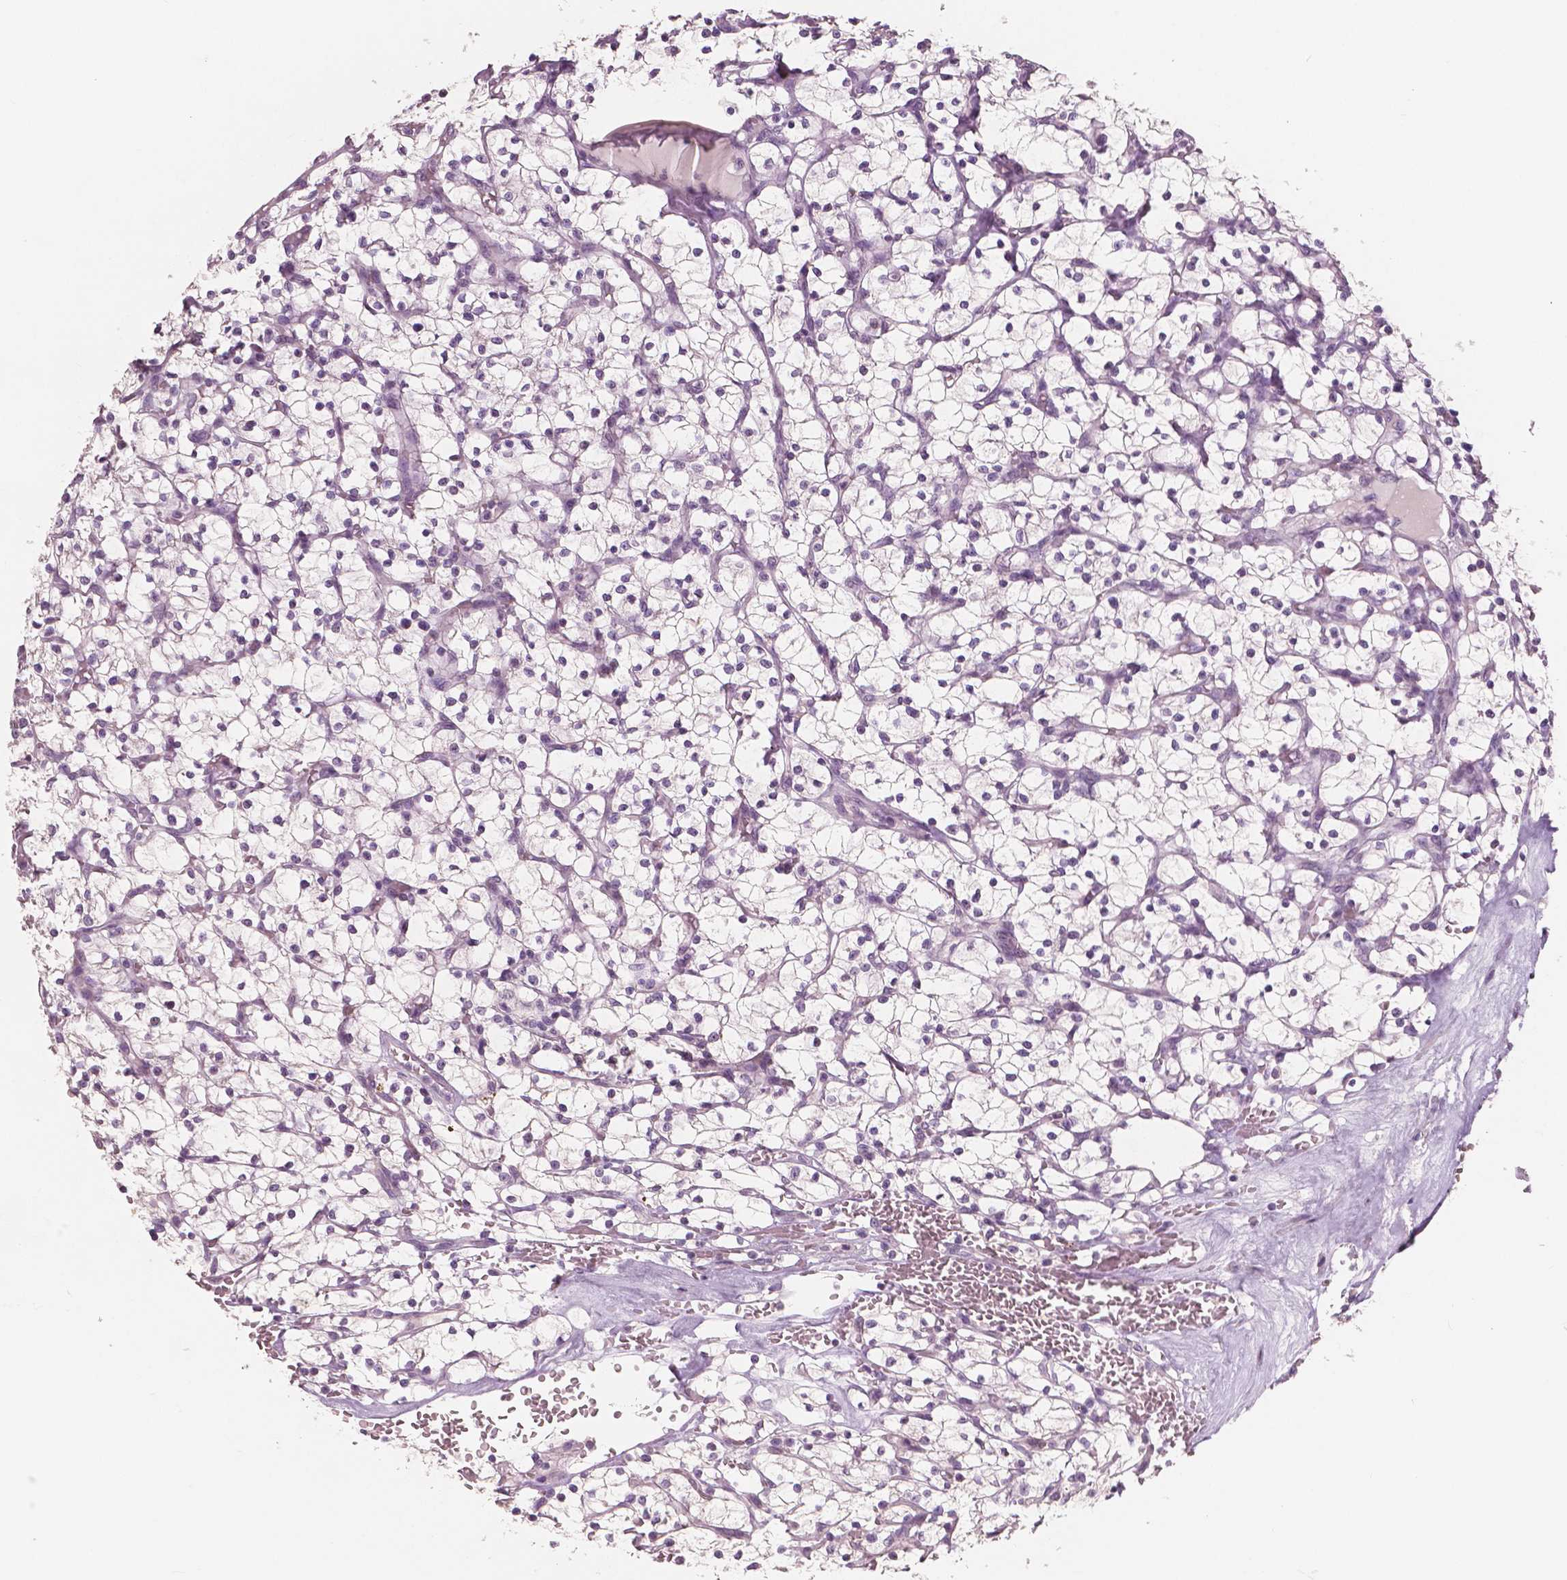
{"staining": {"intensity": "negative", "quantity": "none", "location": "none"}, "tissue": "renal cancer", "cell_type": "Tumor cells", "image_type": "cancer", "snomed": [{"axis": "morphology", "description": "Adenocarcinoma, NOS"}, {"axis": "topography", "description": "Kidney"}], "caption": "Immunohistochemical staining of renal cancer (adenocarcinoma) displays no significant staining in tumor cells.", "gene": "NECAB1", "patient": {"sex": "female", "age": 64}}